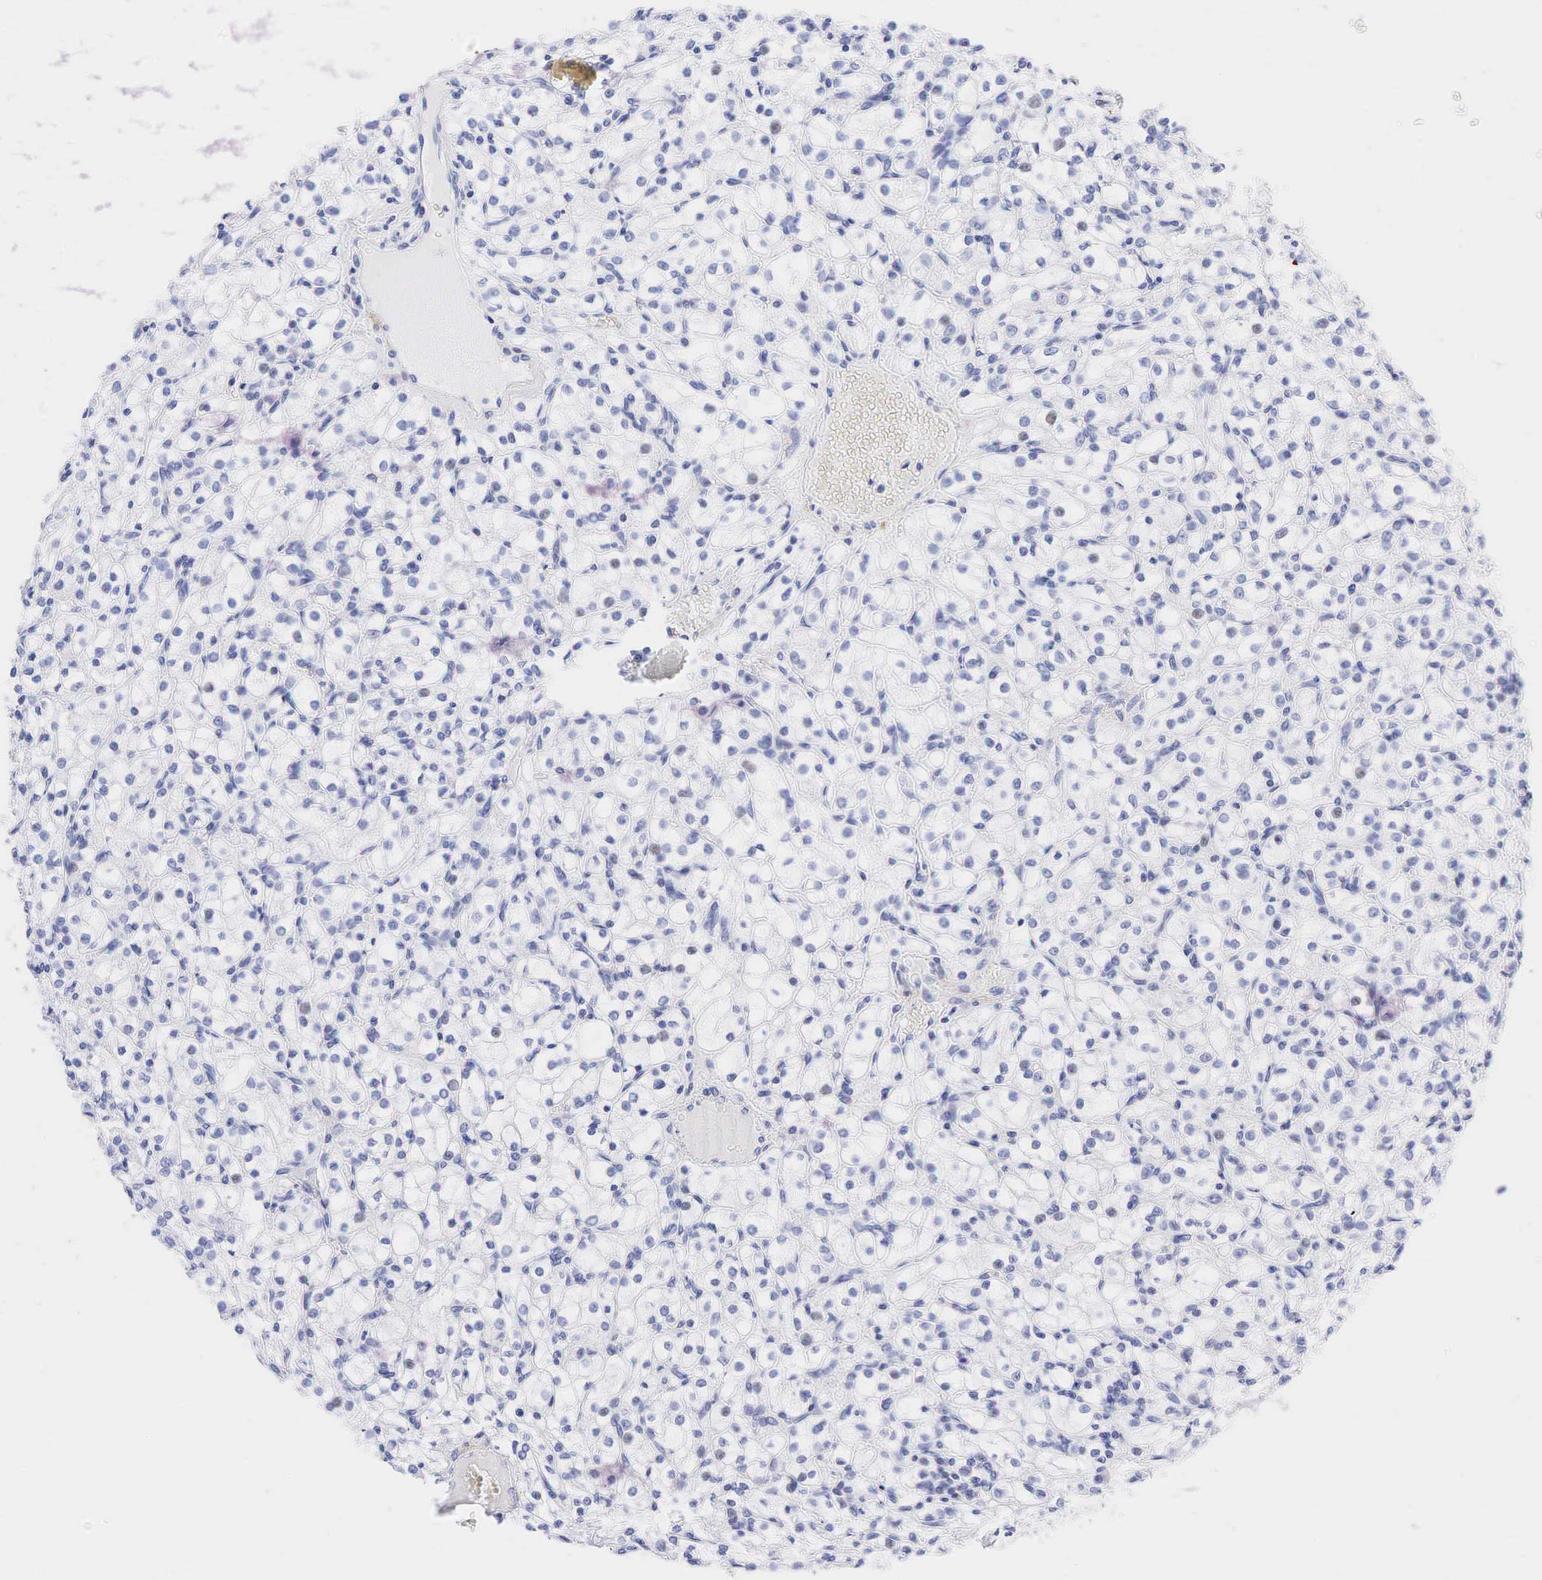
{"staining": {"intensity": "negative", "quantity": "none", "location": "none"}, "tissue": "renal cancer", "cell_type": "Tumor cells", "image_type": "cancer", "snomed": [{"axis": "morphology", "description": "Adenocarcinoma, NOS"}, {"axis": "topography", "description": "Kidney"}], "caption": "Immunohistochemistry (IHC) image of neoplastic tissue: human adenocarcinoma (renal) stained with DAB displays no significant protein expression in tumor cells. (DAB immunohistochemistry (IHC), high magnification).", "gene": "CALD1", "patient": {"sex": "male", "age": 61}}